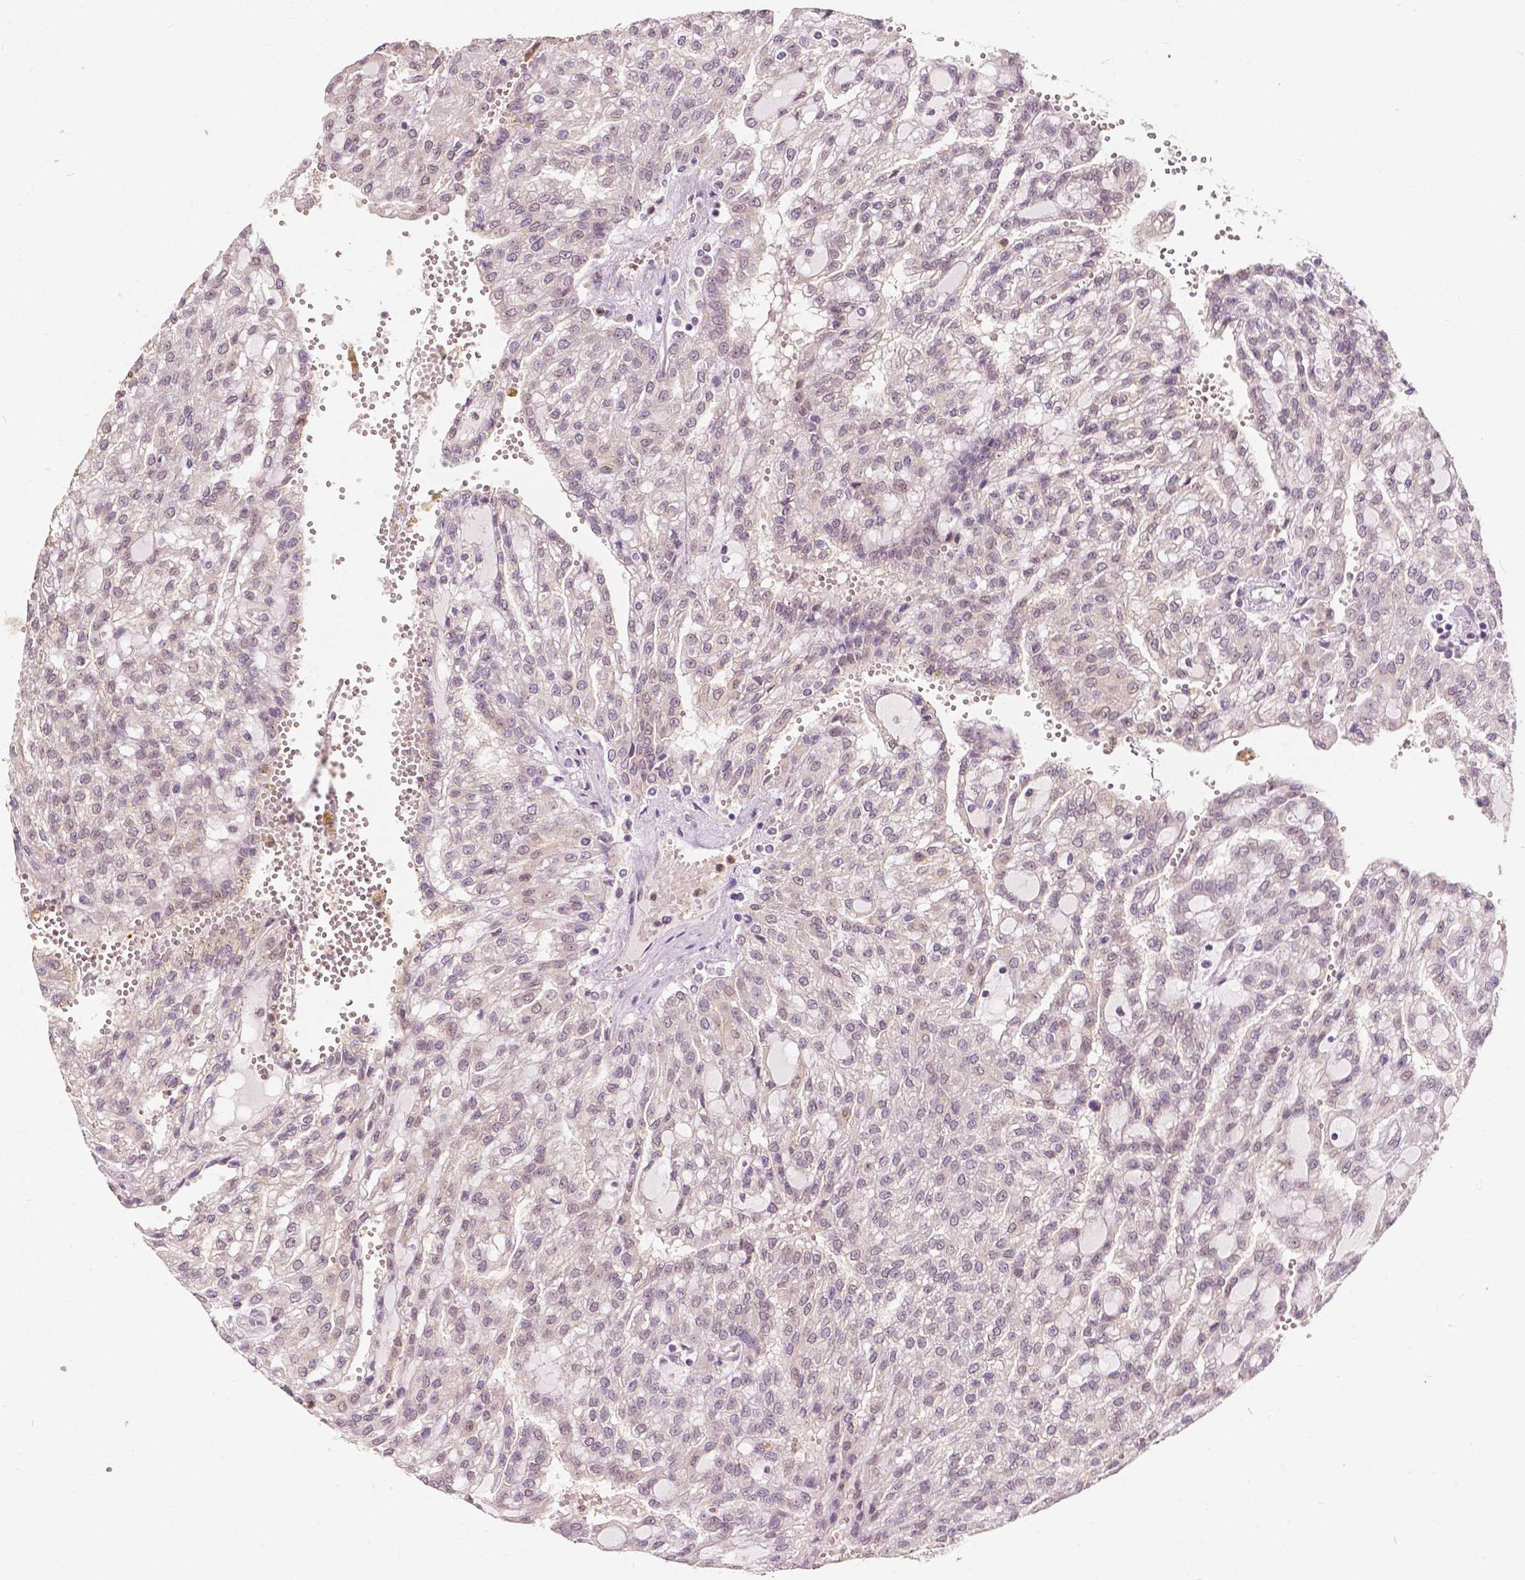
{"staining": {"intensity": "weak", "quantity": "<25%", "location": "nuclear"}, "tissue": "renal cancer", "cell_type": "Tumor cells", "image_type": "cancer", "snomed": [{"axis": "morphology", "description": "Adenocarcinoma, NOS"}, {"axis": "topography", "description": "Kidney"}], "caption": "Renal adenocarcinoma was stained to show a protein in brown. There is no significant expression in tumor cells. The staining was performed using DAB to visualize the protein expression in brown, while the nuclei were stained in blue with hematoxylin (Magnification: 20x).", "gene": "NAPRT", "patient": {"sex": "male", "age": 63}}